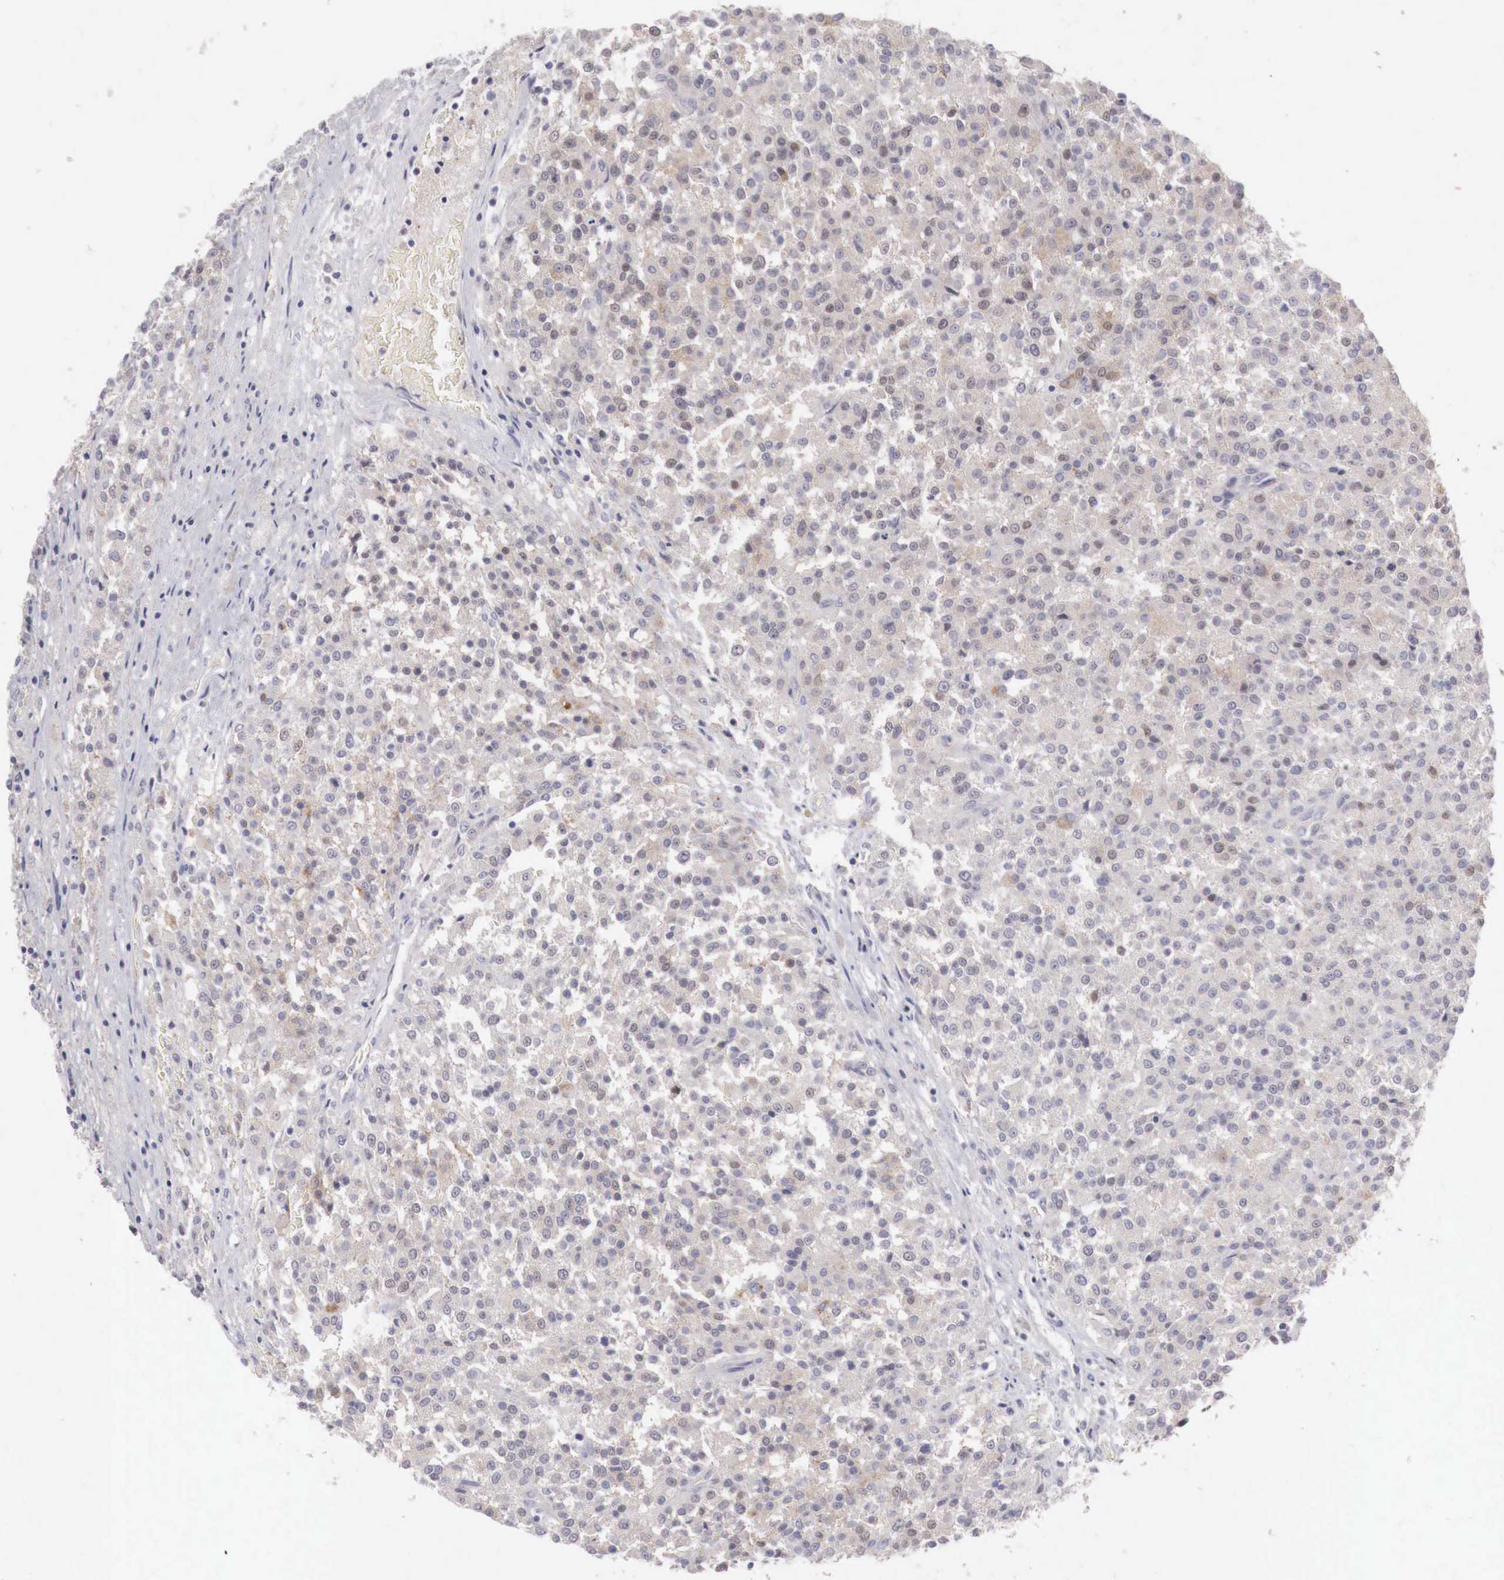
{"staining": {"intensity": "negative", "quantity": "none", "location": "none"}, "tissue": "testis cancer", "cell_type": "Tumor cells", "image_type": "cancer", "snomed": [{"axis": "morphology", "description": "Seminoma, NOS"}, {"axis": "topography", "description": "Testis"}], "caption": "An immunohistochemistry micrograph of testis cancer (seminoma) is shown. There is no staining in tumor cells of testis cancer (seminoma).", "gene": "GATA1", "patient": {"sex": "male", "age": 59}}